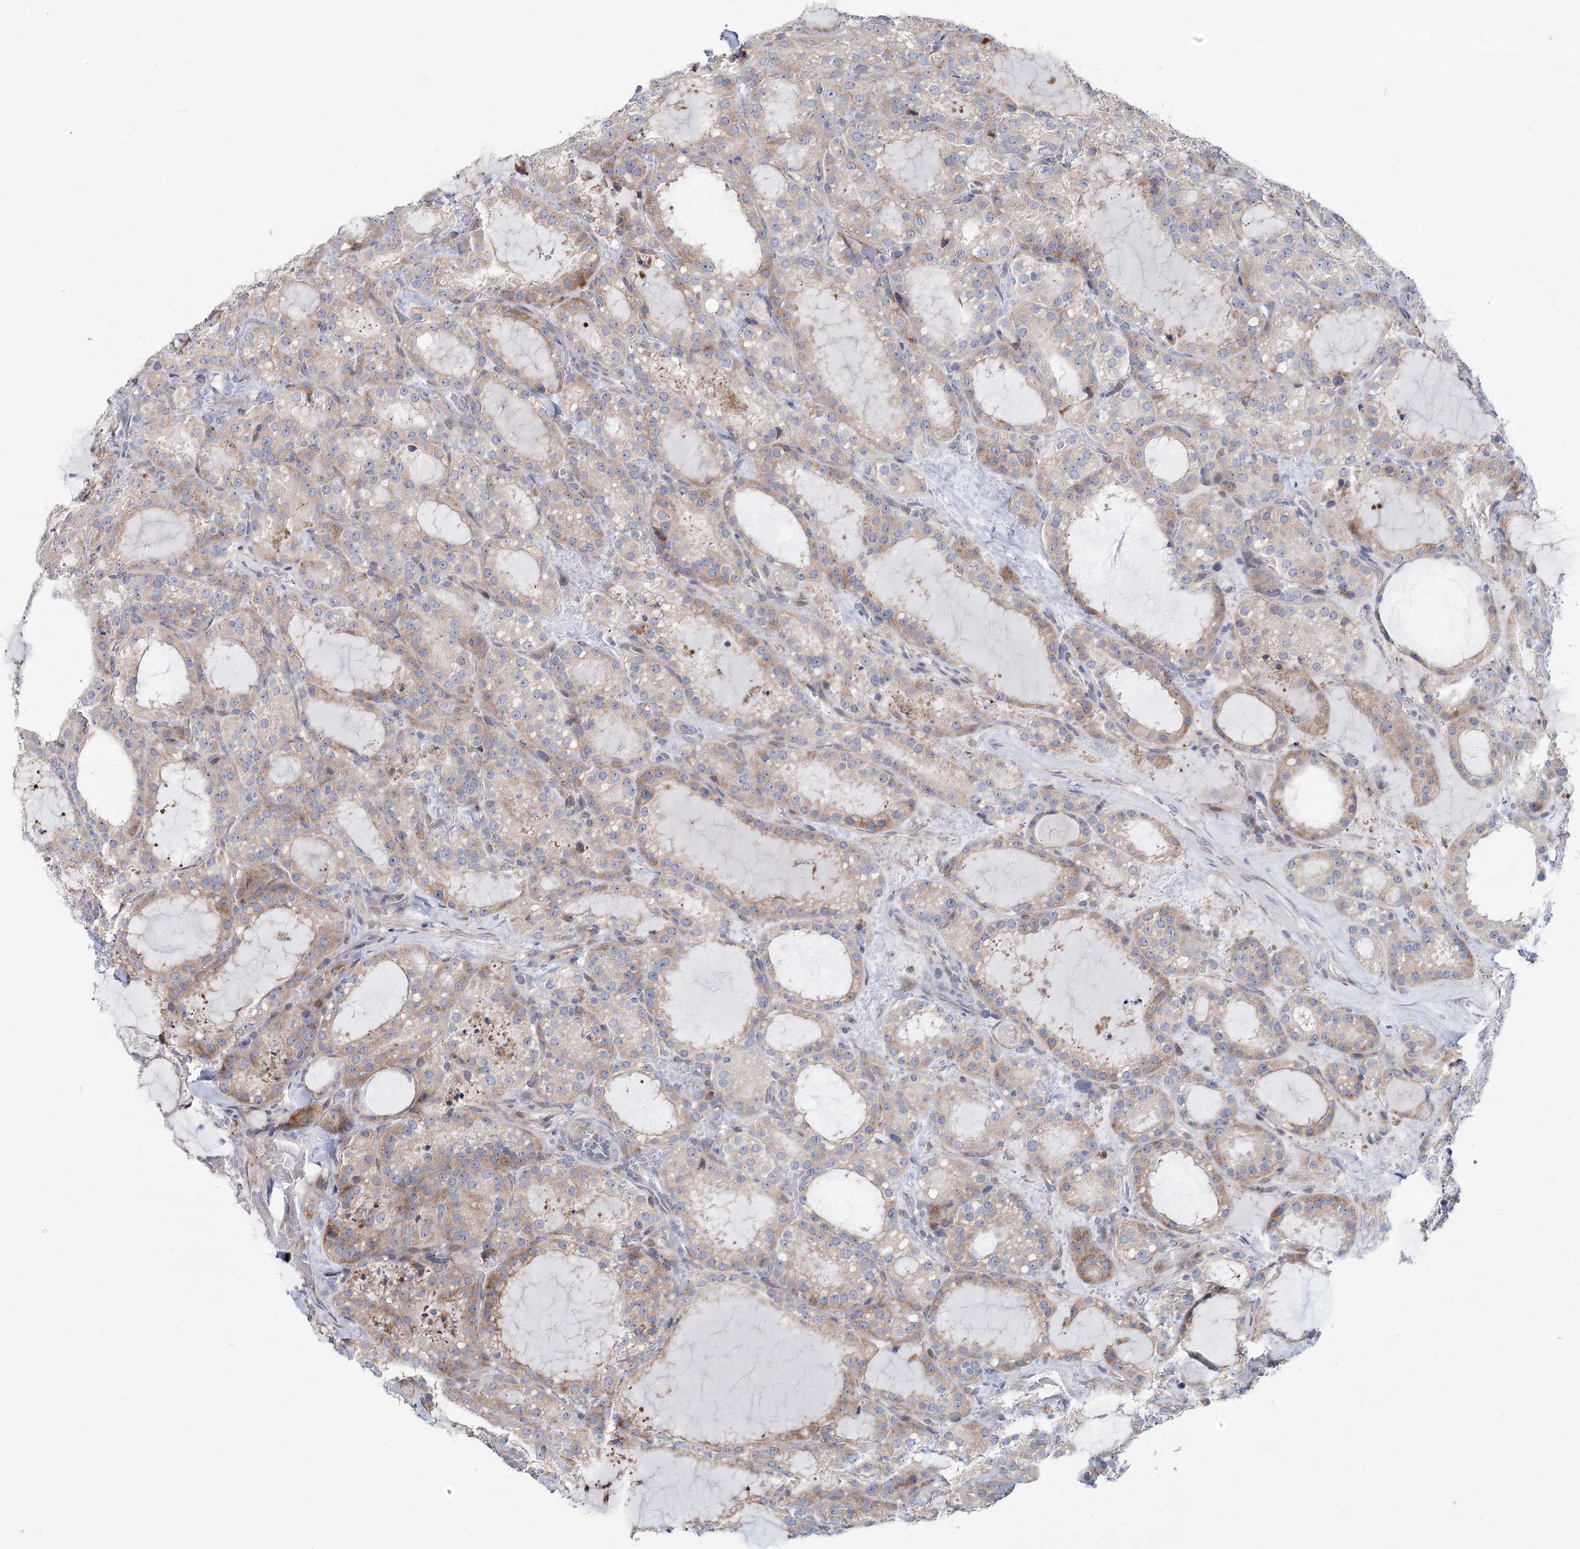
{"staining": {"intensity": "moderate", "quantity": ">75%", "location": "cytoplasmic/membranous"}, "tissue": "thyroid cancer", "cell_type": "Tumor cells", "image_type": "cancer", "snomed": [{"axis": "morphology", "description": "Papillary adenocarcinoma, NOS"}, {"axis": "topography", "description": "Thyroid gland"}], "caption": "Thyroid cancer stained with a protein marker shows moderate staining in tumor cells.", "gene": "CPLANE1", "patient": {"sex": "male", "age": 77}}